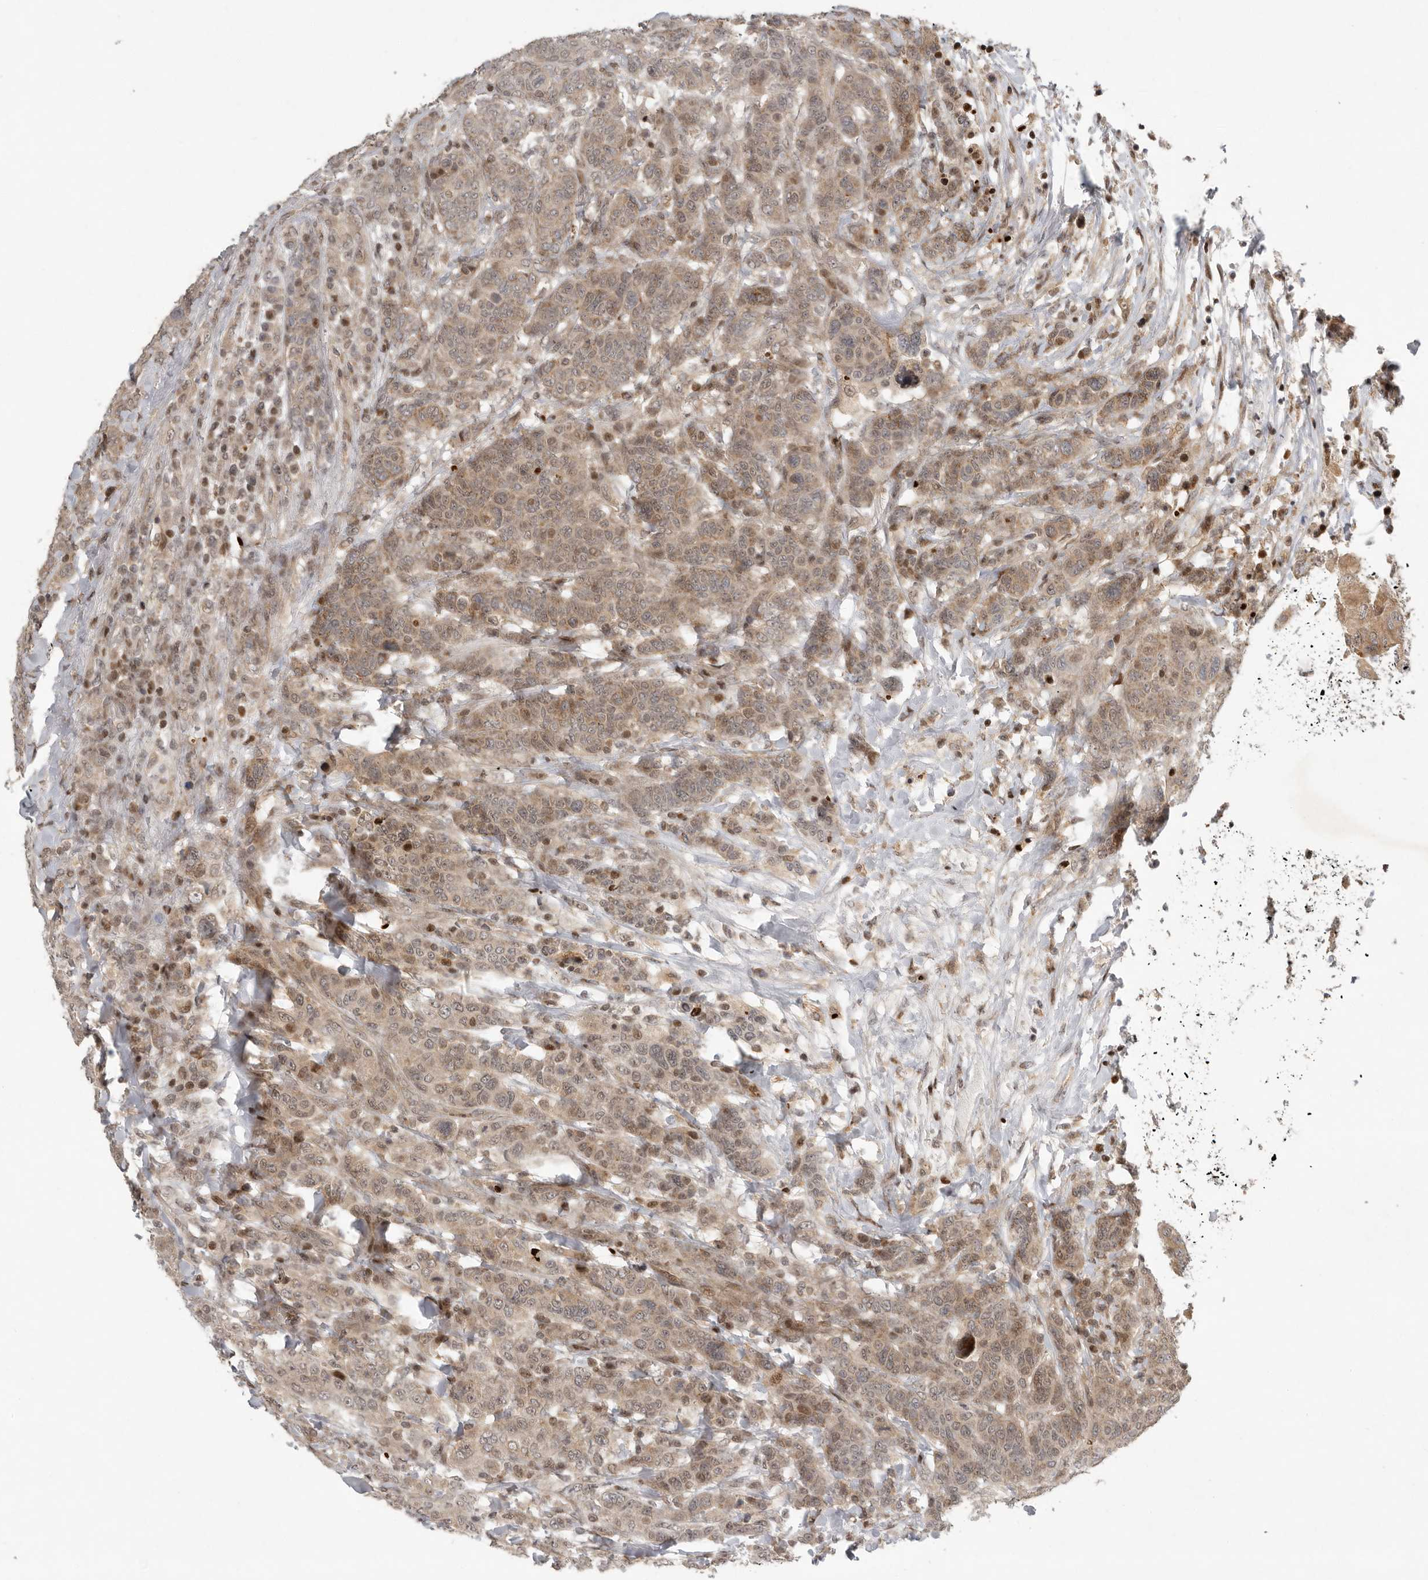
{"staining": {"intensity": "weak", "quantity": "25%-75%", "location": "cytoplasmic/membranous,nuclear"}, "tissue": "breast cancer", "cell_type": "Tumor cells", "image_type": "cancer", "snomed": [{"axis": "morphology", "description": "Duct carcinoma"}, {"axis": "topography", "description": "Breast"}], "caption": "DAB (3,3'-diaminobenzidine) immunohistochemical staining of breast cancer demonstrates weak cytoplasmic/membranous and nuclear protein staining in approximately 25%-75% of tumor cells.", "gene": "RABIF", "patient": {"sex": "female", "age": 37}}